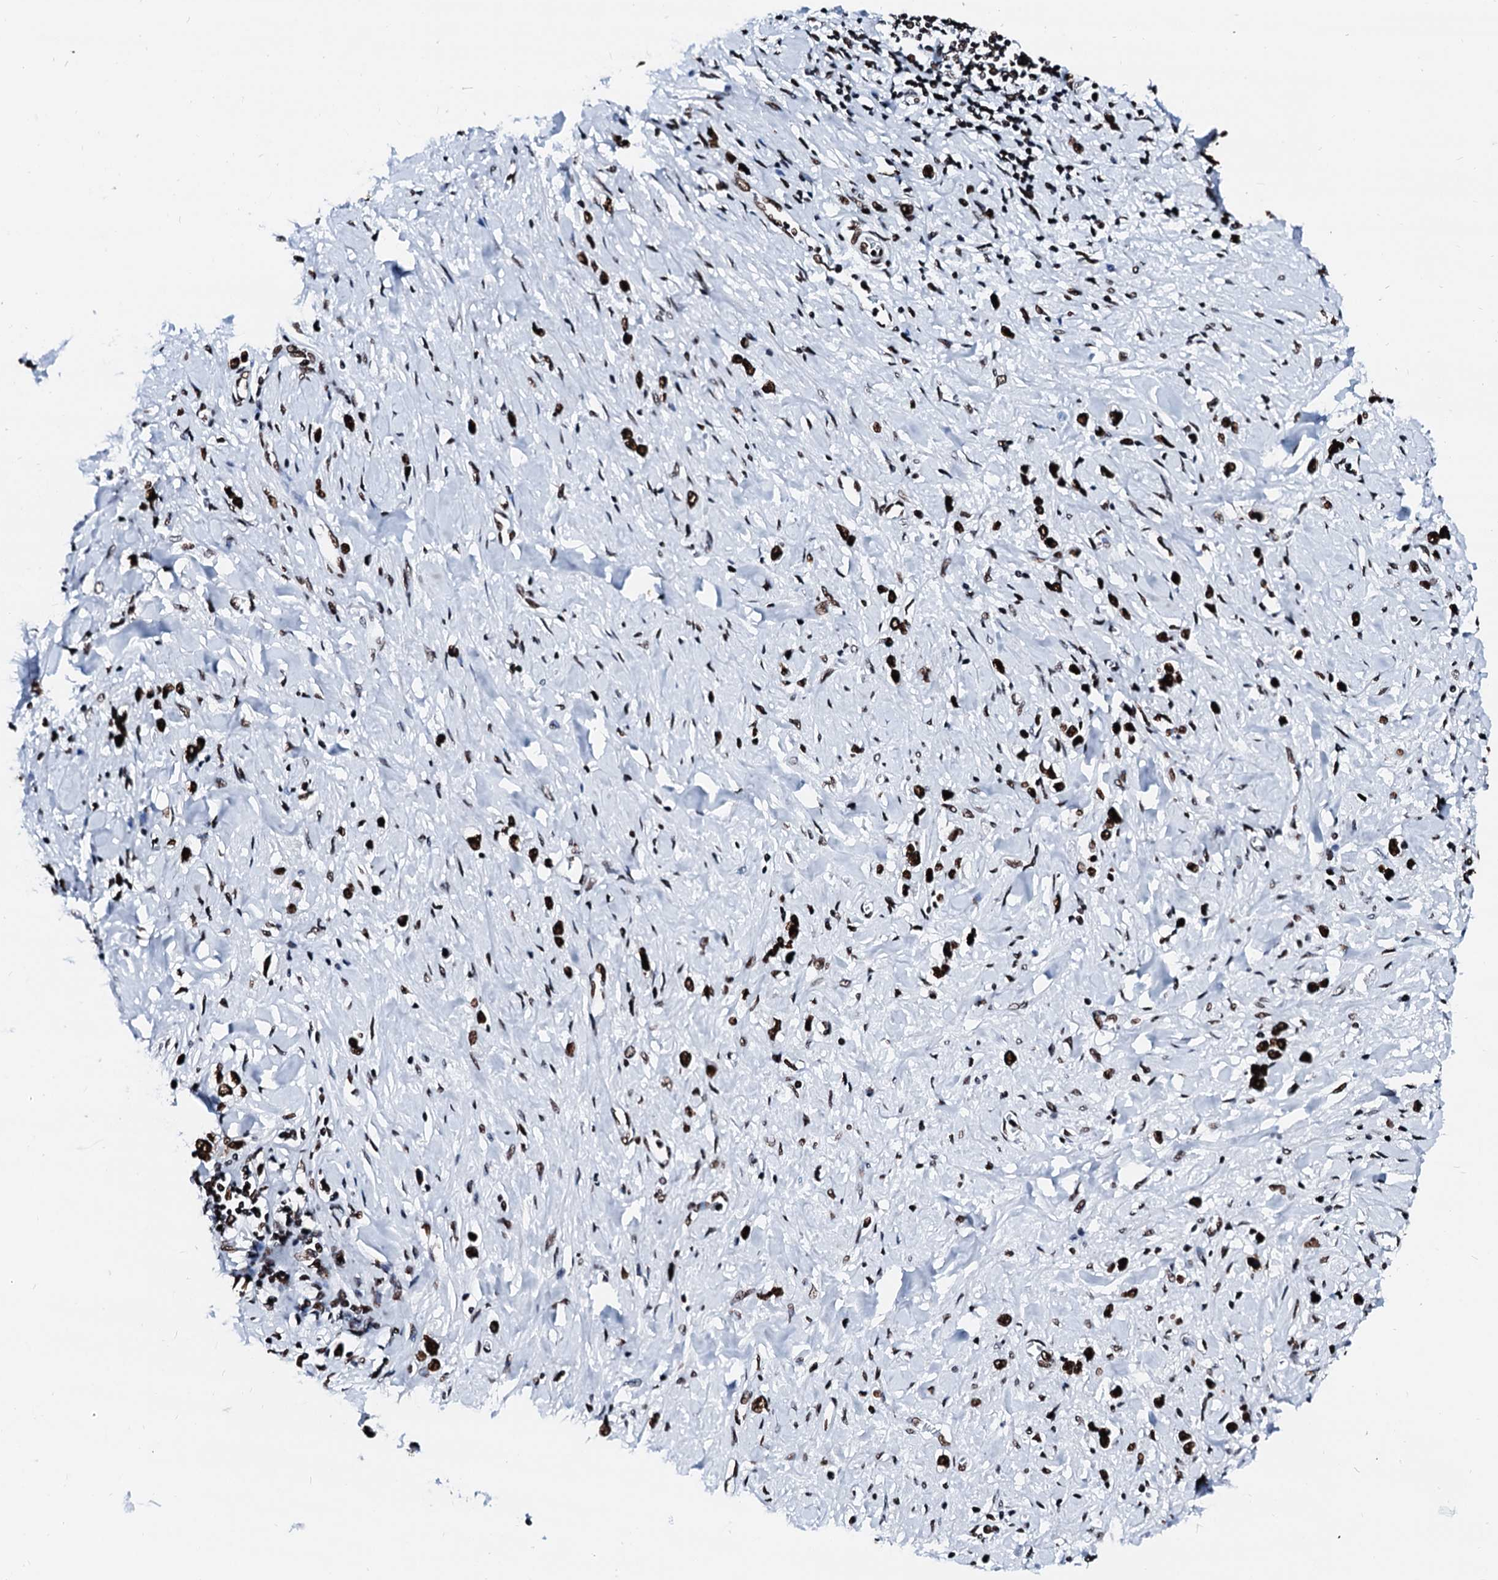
{"staining": {"intensity": "strong", "quantity": ">75%", "location": "nuclear"}, "tissue": "stomach cancer", "cell_type": "Tumor cells", "image_type": "cancer", "snomed": [{"axis": "morphology", "description": "Normal tissue, NOS"}, {"axis": "morphology", "description": "Adenocarcinoma, NOS"}, {"axis": "topography", "description": "Stomach, upper"}, {"axis": "topography", "description": "Stomach"}], "caption": "Immunohistochemical staining of human stomach cancer (adenocarcinoma) exhibits high levels of strong nuclear protein staining in about >75% of tumor cells.", "gene": "RALY", "patient": {"sex": "female", "age": 65}}